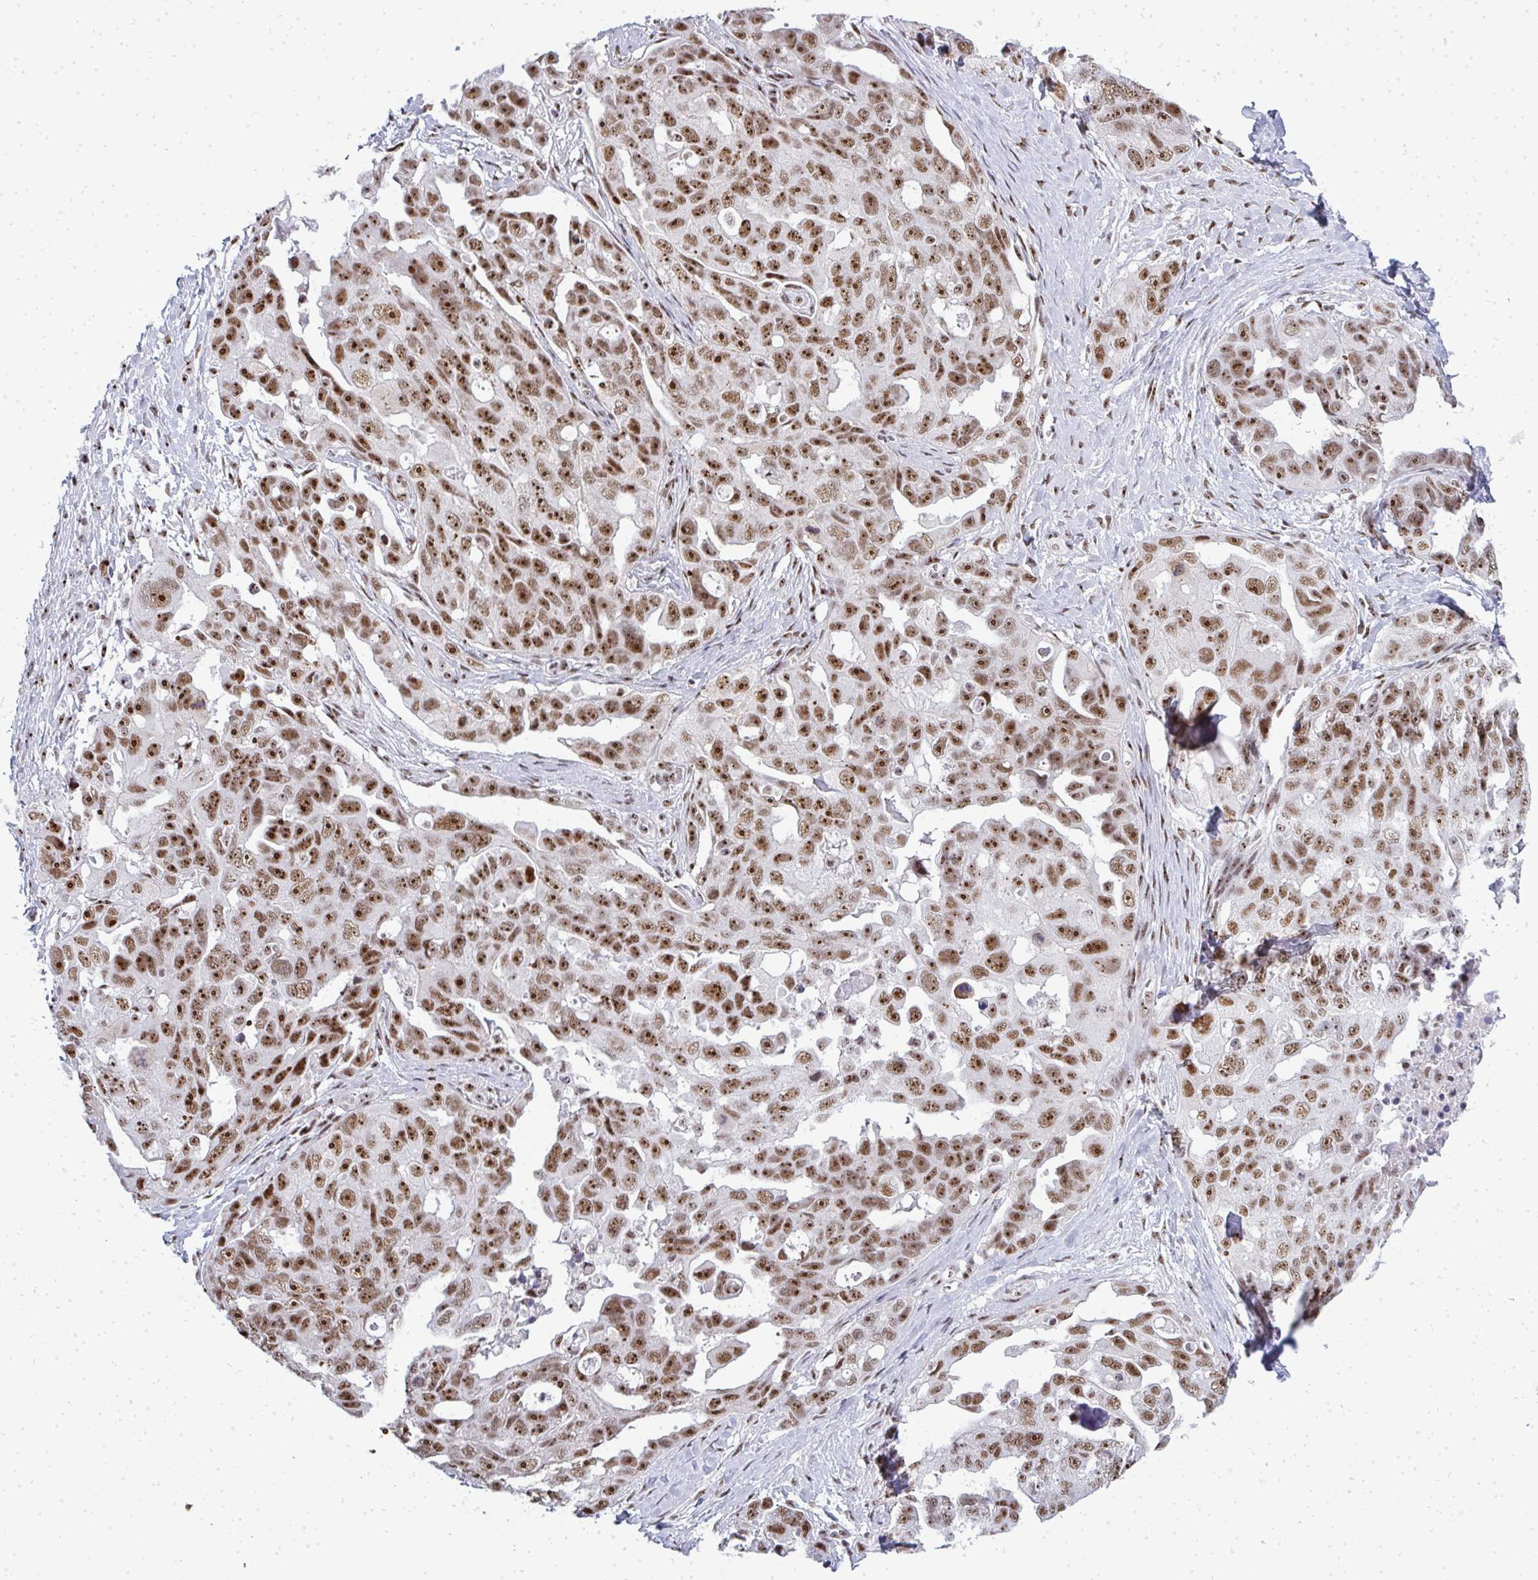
{"staining": {"intensity": "moderate", "quantity": ">75%", "location": "nuclear"}, "tissue": "ovarian cancer", "cell_type": "Tumor cells", "image_type": "cancer", "snomed": [{"axis": "morphology", "description": "Carcinoma, endometroid"}, {"axis": "topography", "description": "Ovary"}], "caption": "Tumor cells display medium levels of moderate nuclear expression in about >75% of cells in human ovarian endometroid carcinoma.", "gene": "SIRT7", "patient": {"sex": "female", "age": 70}}